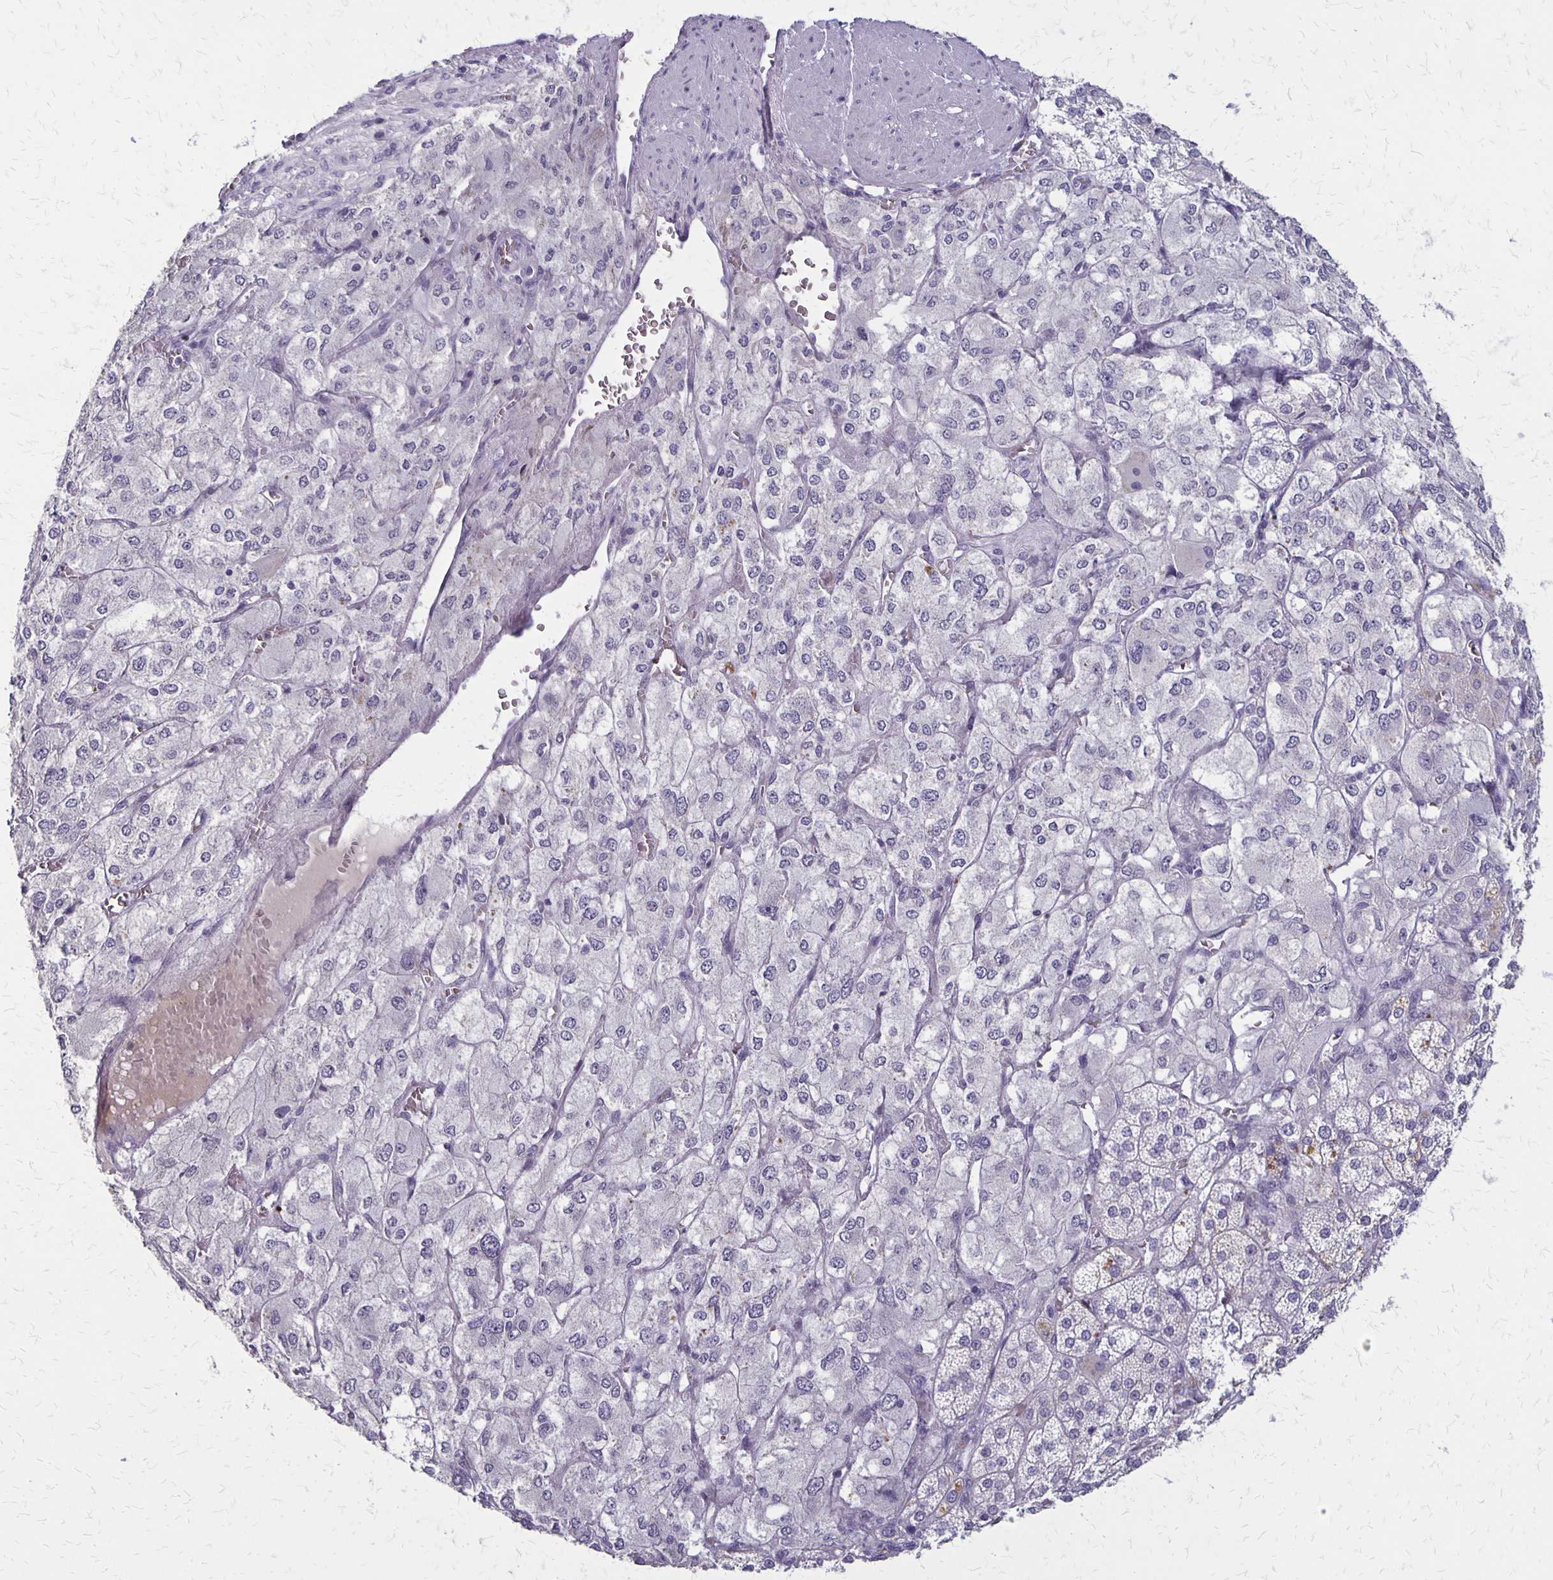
{"staining": {"intensity": "weak", "quantity": "<25%", "location": "cytoplasmic/membranous"}, "tissue": "adrenal gland", "cell_type": "Glandular cells", "image_type": "normal", "snomed": [{"axis": "morphology", "description": "Normal tissue, NOS"}, {"axis": "topography", "description": "Adrenal gland"}], "caption": "This is an immunohistochemistry (IHC) image of benign adrenal gland. There is no positivity in glandular cells.", "gene": "SEPTIN5", "patient": {"sex": "female", "age": 60}}